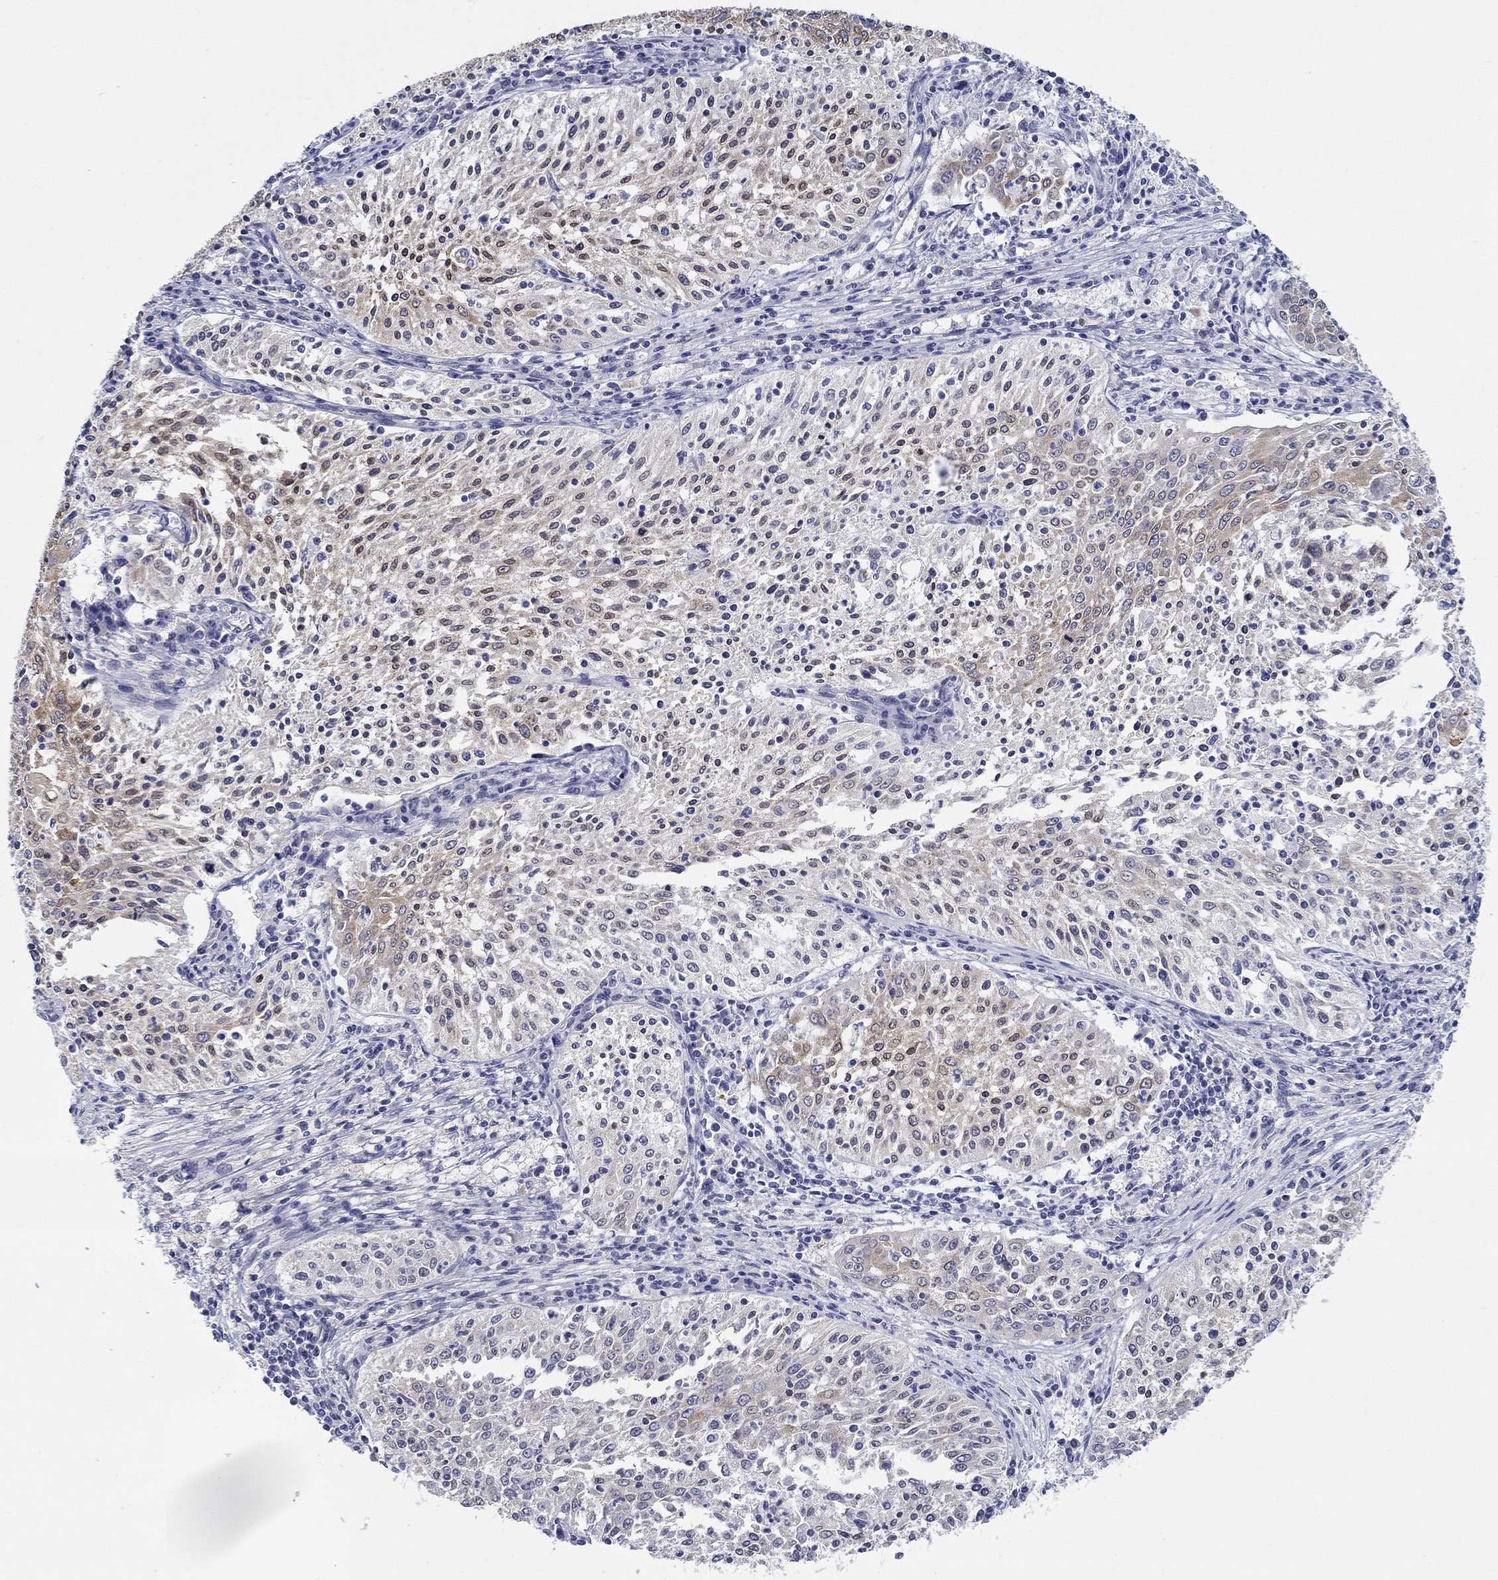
{"staining": {"intensity": "moderate", "quantity": "25%-75%", "location": "cytoplasmic/membranous"}, "tissue": "cervical cancer", "cell_type": "Tumor cells", "image_type": "cancer", "snomed": [{"axis": "morphology", "description": "Squamous cell carcinoma, NOS"}, {"axis": "topography", "description": "Cervix"}], "caption": "A brown stain highlights moderate cytoplasmic/membranous expression of a protein in squamous cell carcinoma (cervical) tumor cells. (DAB (3,3'-diaminobenzidine) = brown stain, brightfield microscopy at high magnification).", "gene": "ERMP1", "patient": {"sex": "female", "age": 41}}